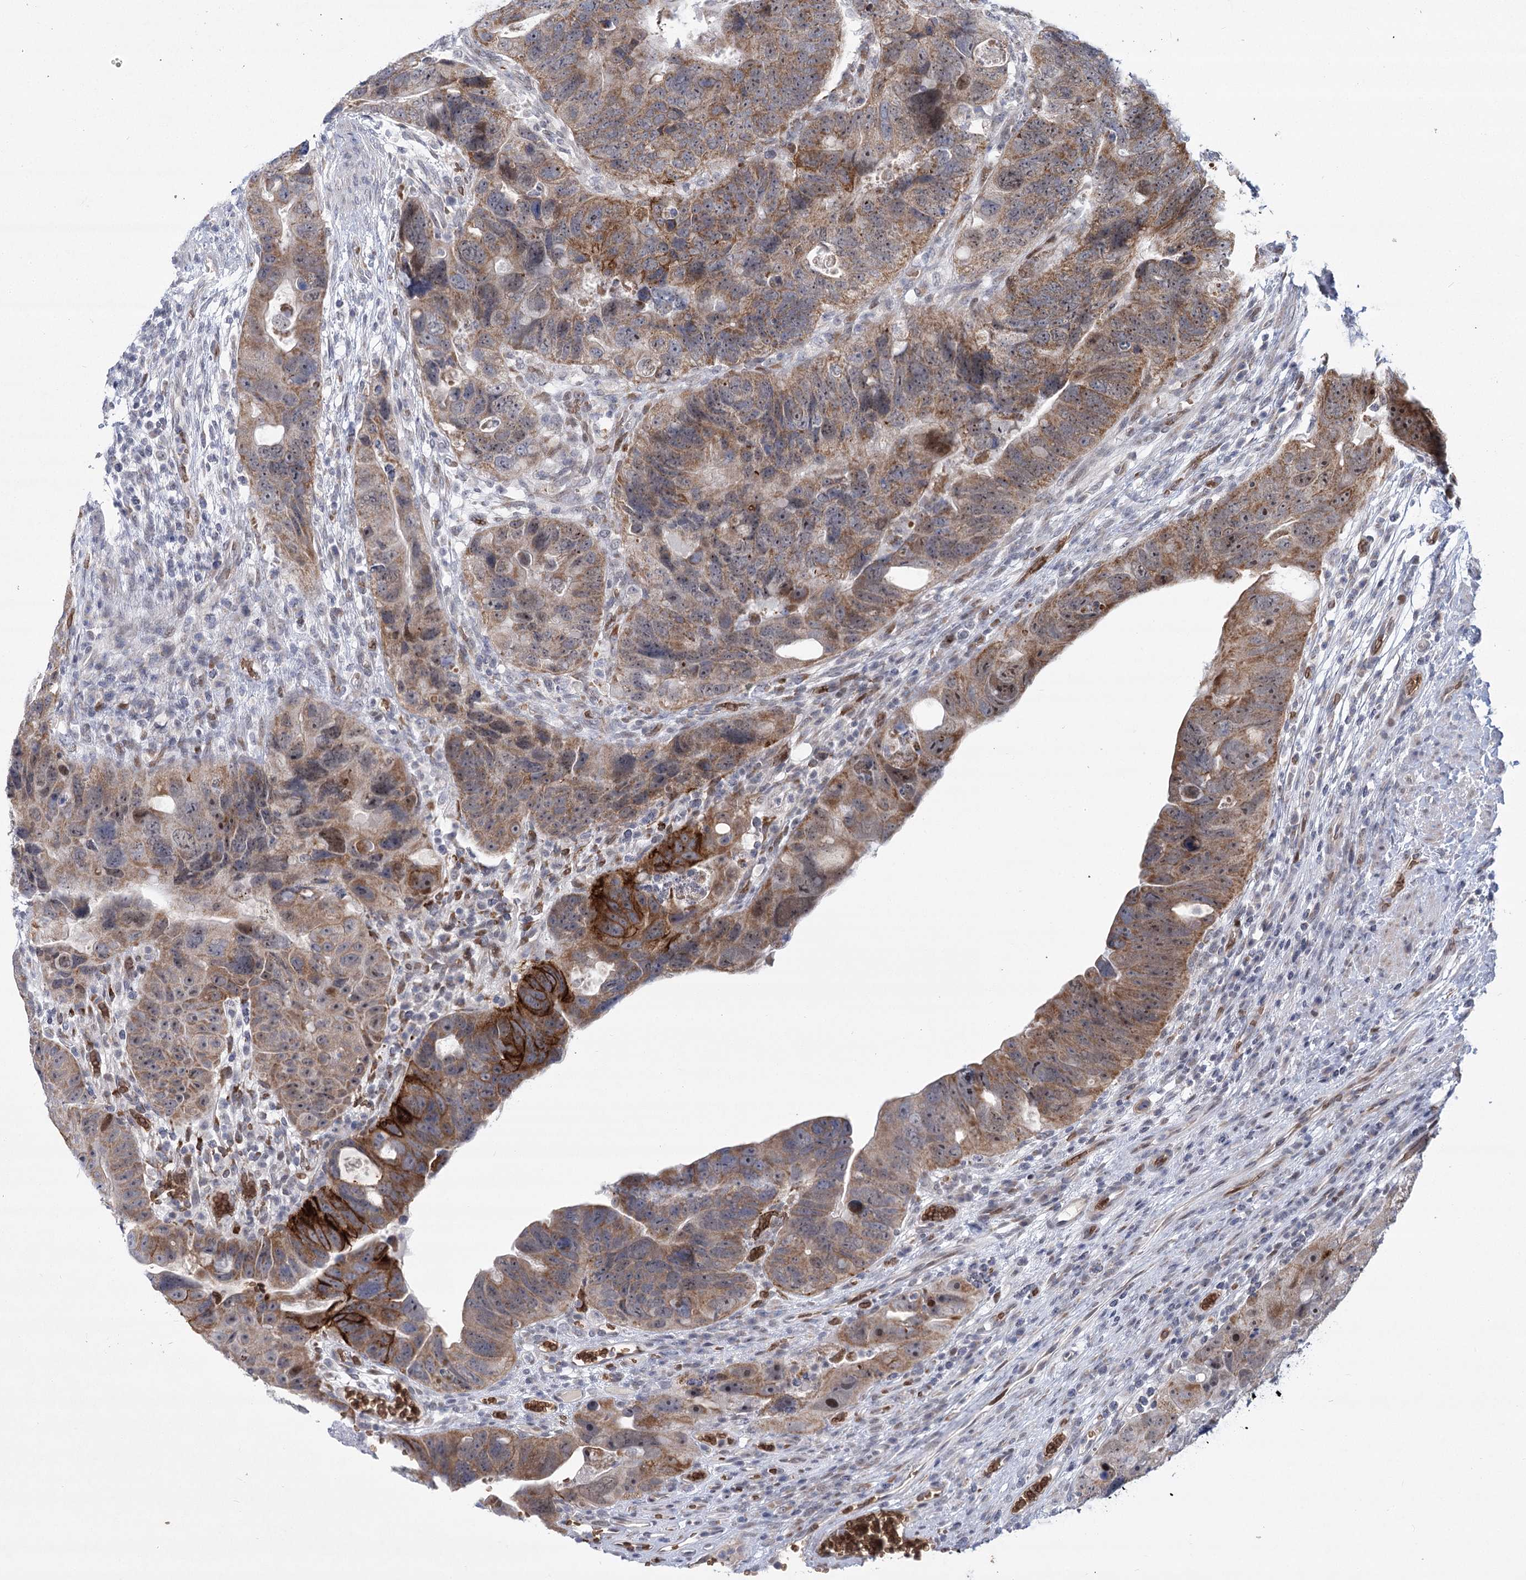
{"staining": {"intensity": "moderate", "quantity": ">75%", "location": "cytoplasmic/membranous"}, "tissue": "colorectal cancer", "cell_type": "Tumor cells", "image_type": "cancer", "snomed": [{"axis": "morphology", "description": "Adenocarcinoma, NOS"}, {"axis": "topography", "description": "Rectum"}], "caption": "Brown immunohistochemical staining in human colorectal cancer demonstrates moderate cytoplasmic/membranous staining in approximately >75% of tumor cells.", "gene": "NSMCE4A", "patient": {"sex": "male", "age": 59}}